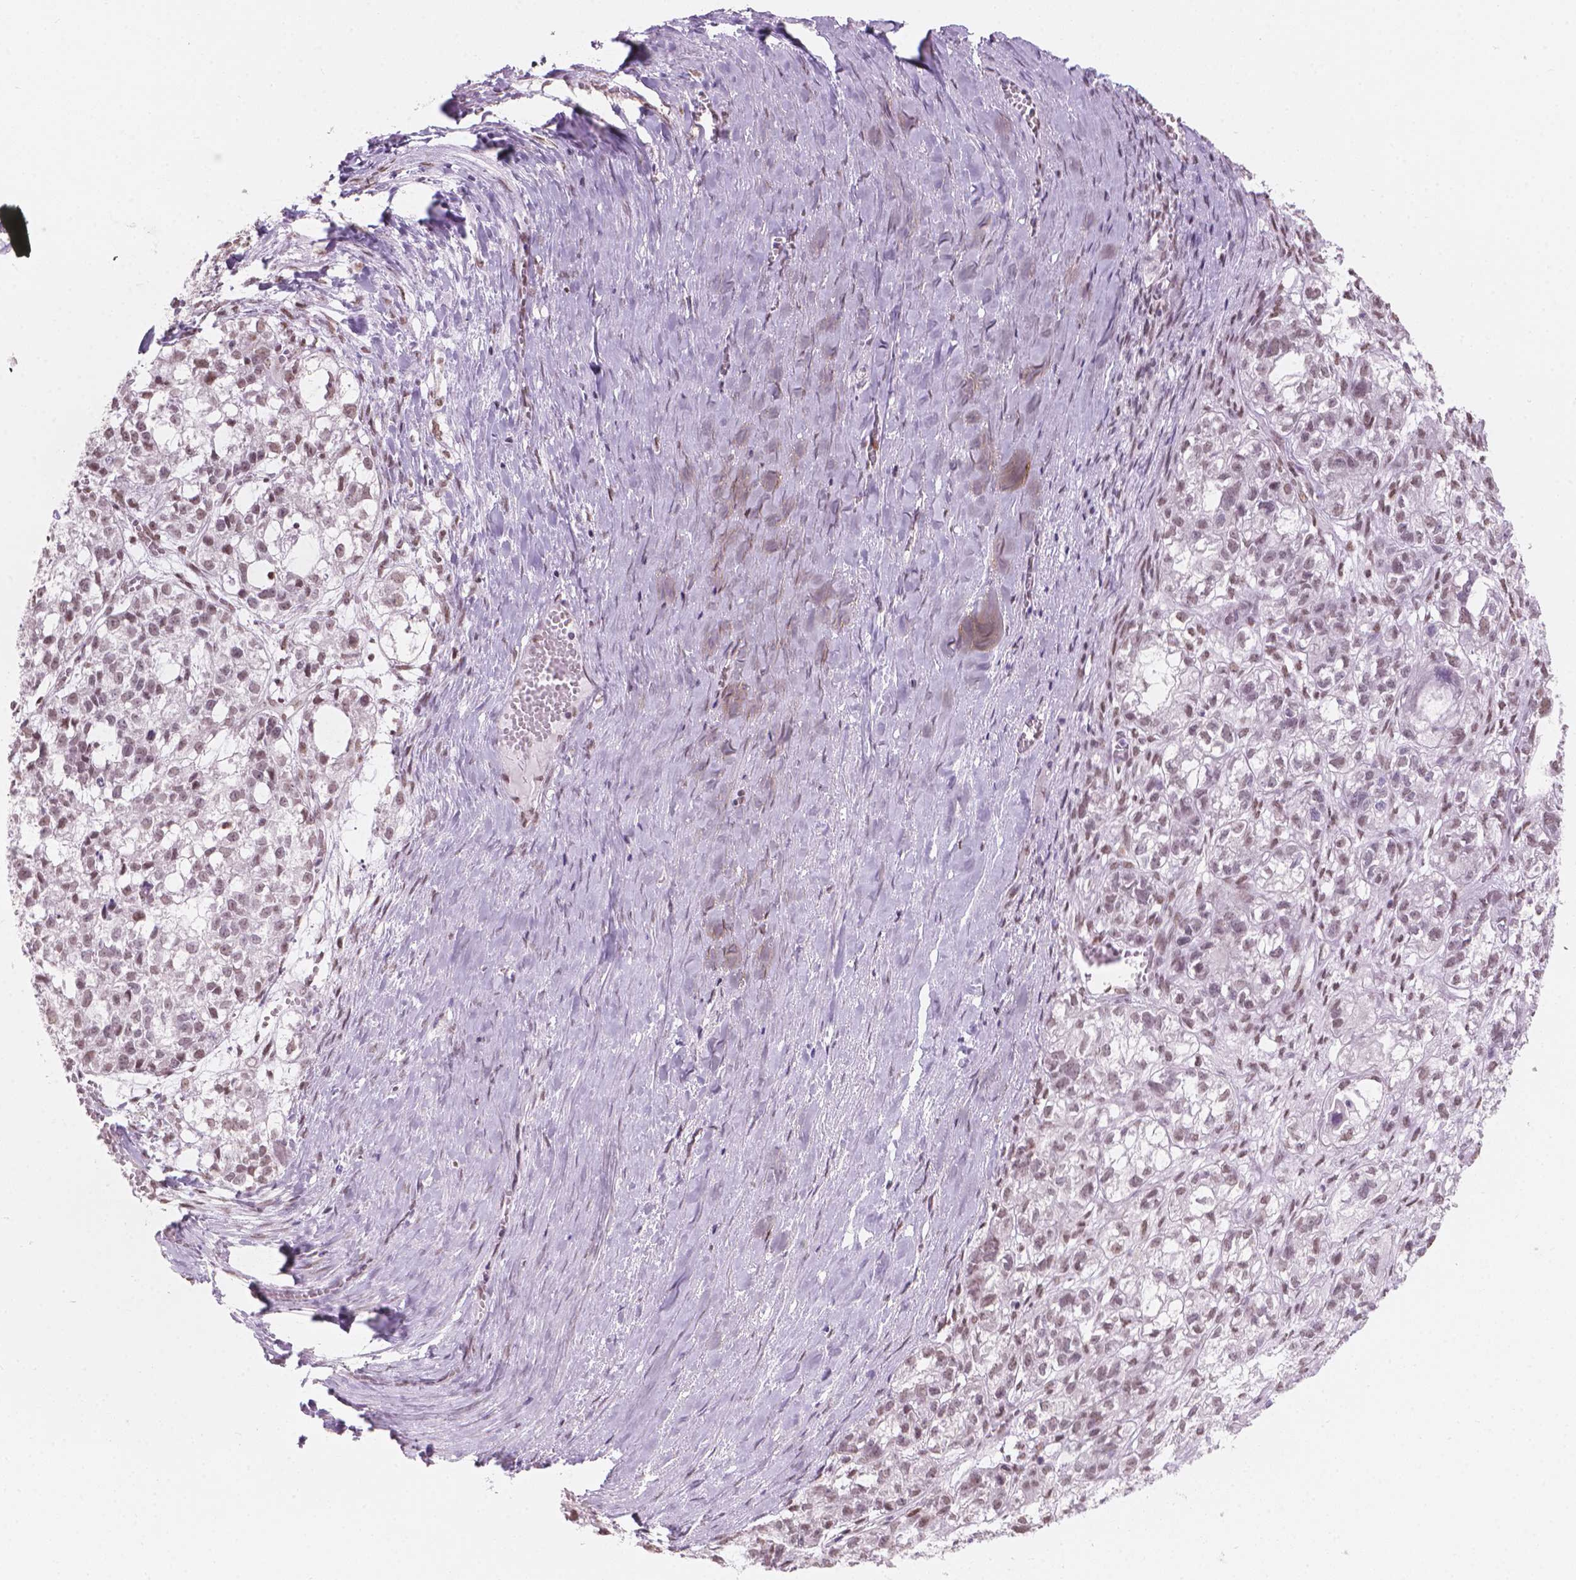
{"staining": {"intensity": "weak", "quantity": "25%-75%", "location": "nuclear"}, "tissue": "ovarian cancer", "cell_type": "Tumor cells", "image_type": "cancer", "snomed": [{"axis": "morphology", "description": "Carcinoma, endometroid"}, {"axis": "topography", "description": "Ovary"}], "caption": "Immunohistochemistry photomicrograph of human ovarian cancer (endometroid carcinoma) stained for a protein (brown), which exhibits low levels of weak nuclear expression in approximately 25%-75% of tumor cells.", "gene": "PIAS2", "patient": {"sex": "female", "age": 64}}